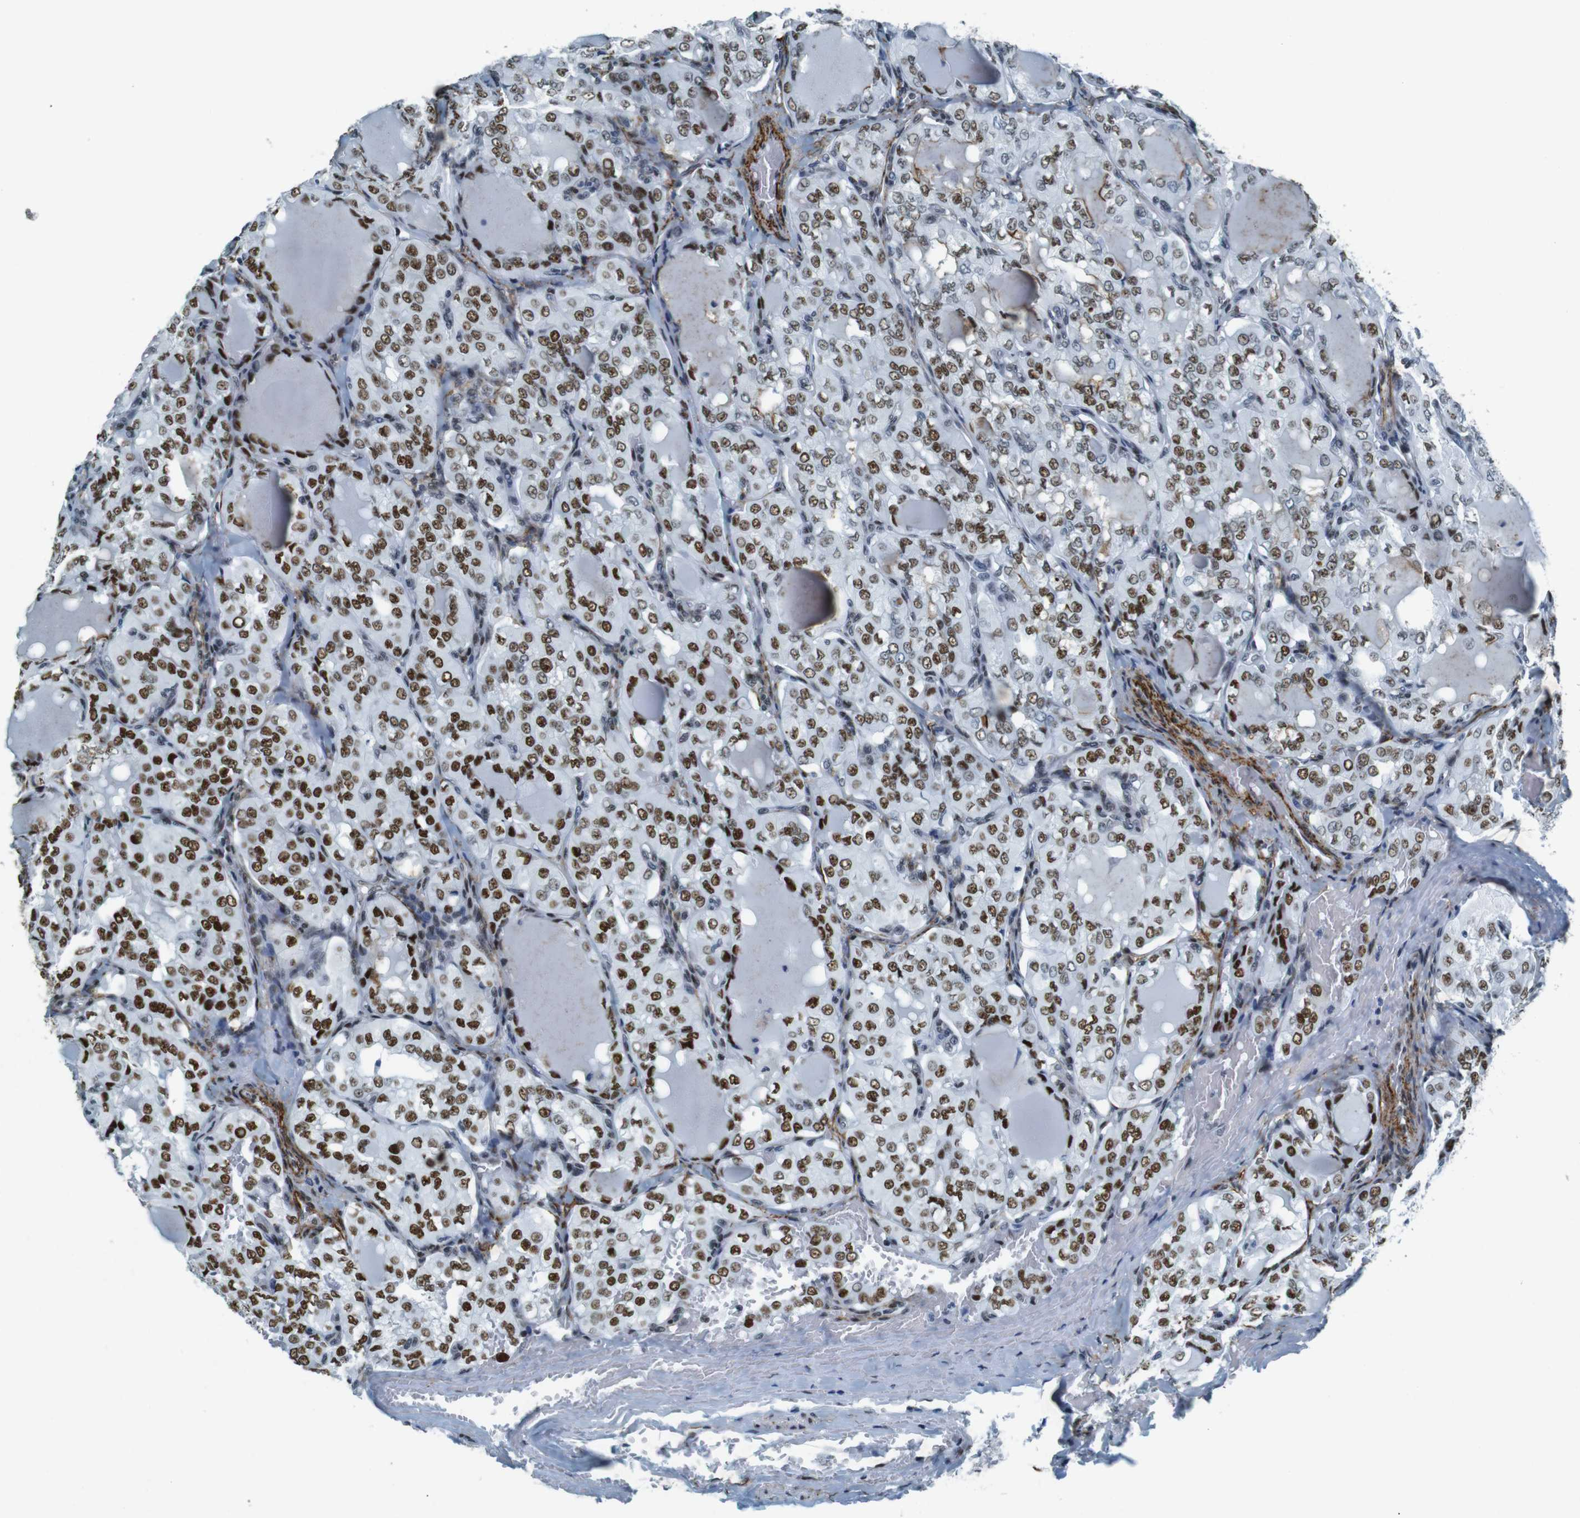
{"staining": {"intensity": "moderate", "quantity": ">75%", "location": "nuclear"}, "tissue": "thyroid cancer", "cell_type": "Tumor cells", "image_type": "cancer", "snomed": [{"axis": "morphology", "description": "Papillary adenocarcinoma, NOS"}, {"axis": "topography", "description": "Thyroid gland"}], "caption": "The photomicrograph displays immunohistochemical staining of papillary adenocarcinoma (thyroid). There is moderate nuclear positivity is seen in about >75% of tumor cells.", "gene": "HEXIM1", "patient": {"sex": "male", "age": 20}}